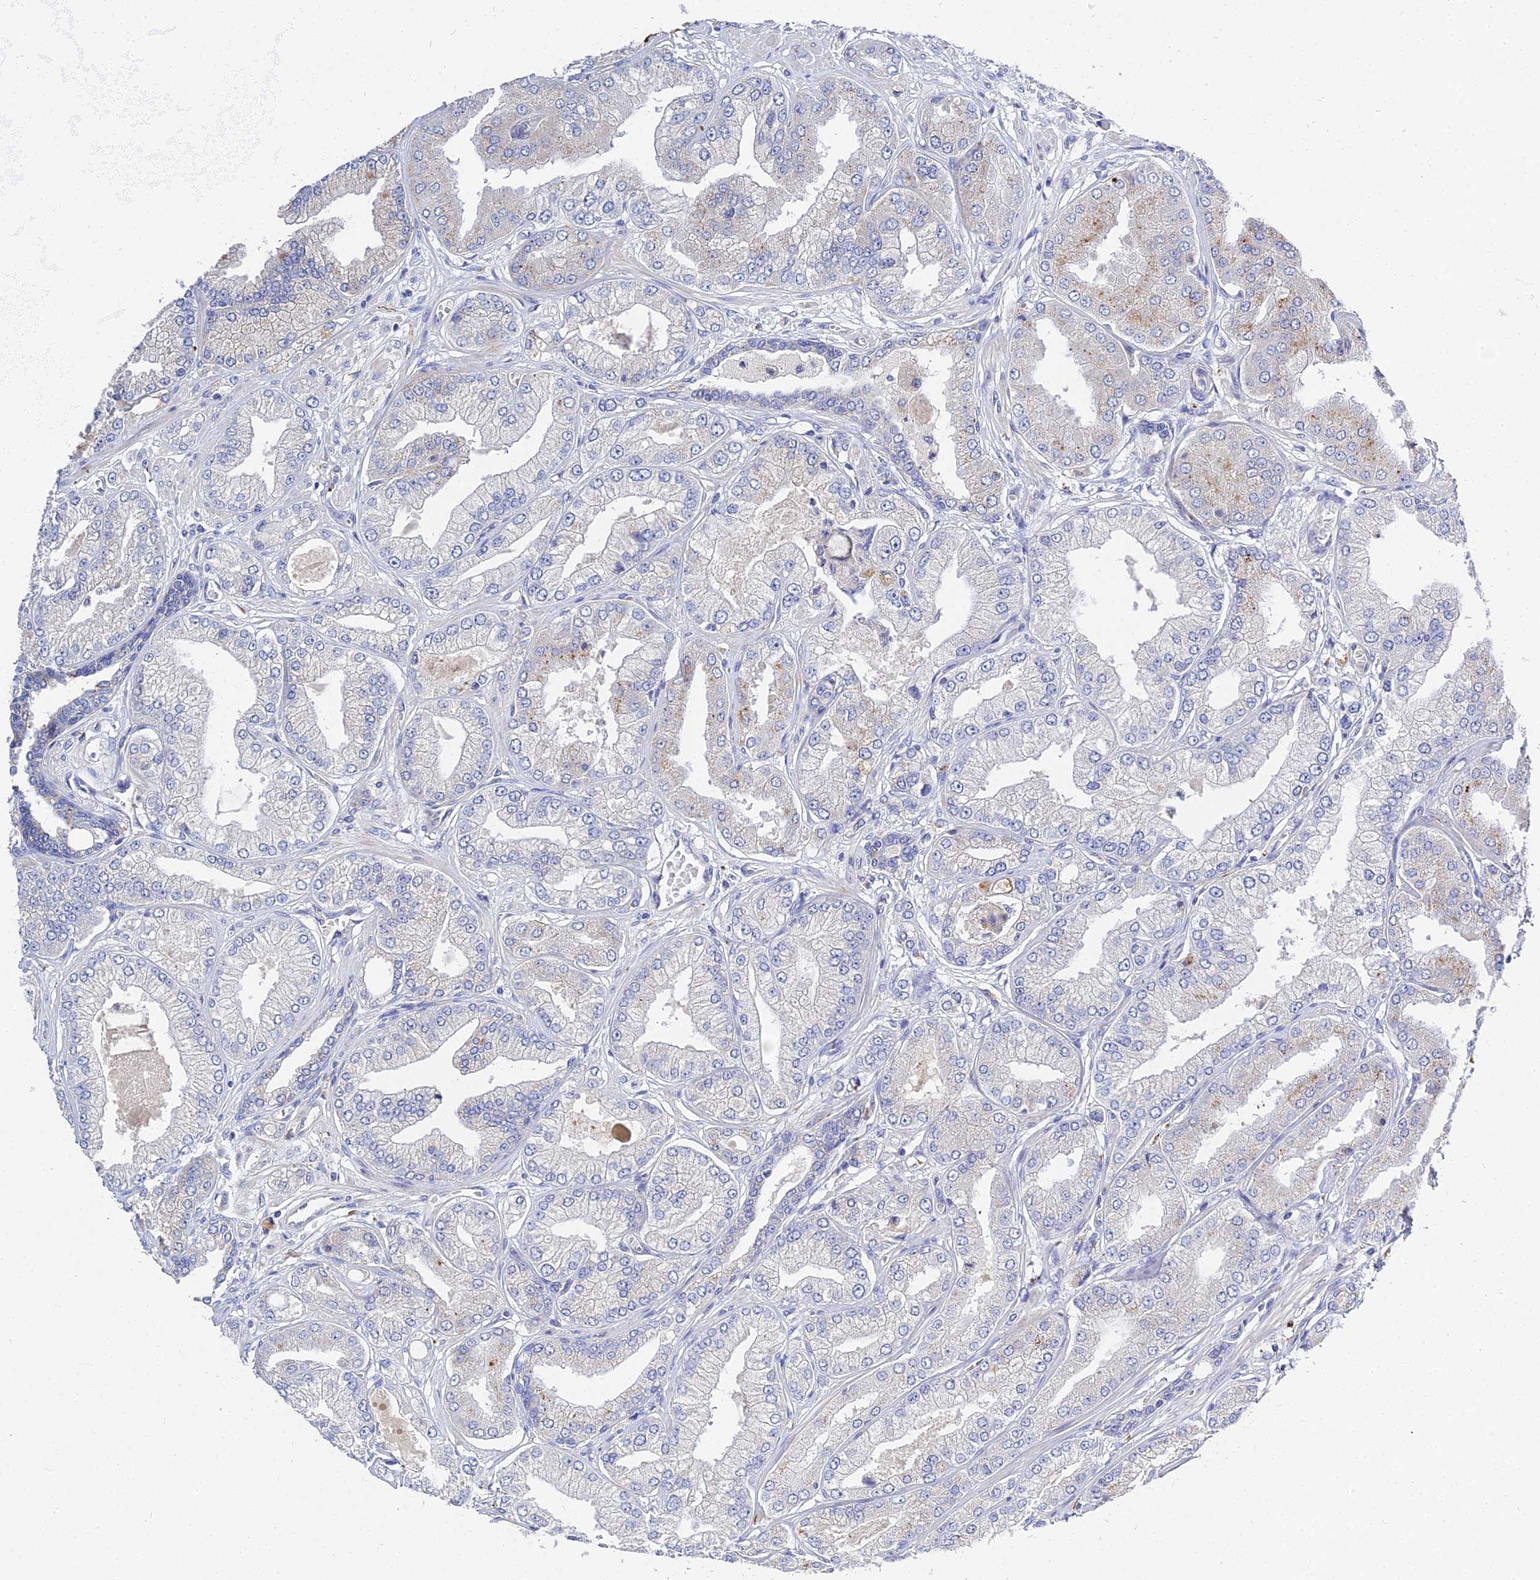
{"staining": {"intensity": "weak", "quantity": "<25%", "location": "cytoplasmic/membranous"}, "tissue": "prostate cancer", "cell_type": "Tumor cells", "image_type": "cancer", "snomed": [{"axis": "morphology", "description": "Adenocarcinoma, Low grade"}, {"axis": "topography", "description": "Prostate"}], "caption": "Tumor cells show no significant protein staining in prostate cancer.", "gene": "APOBEC3H", "patient": {"sex": "male", "age": 55}}